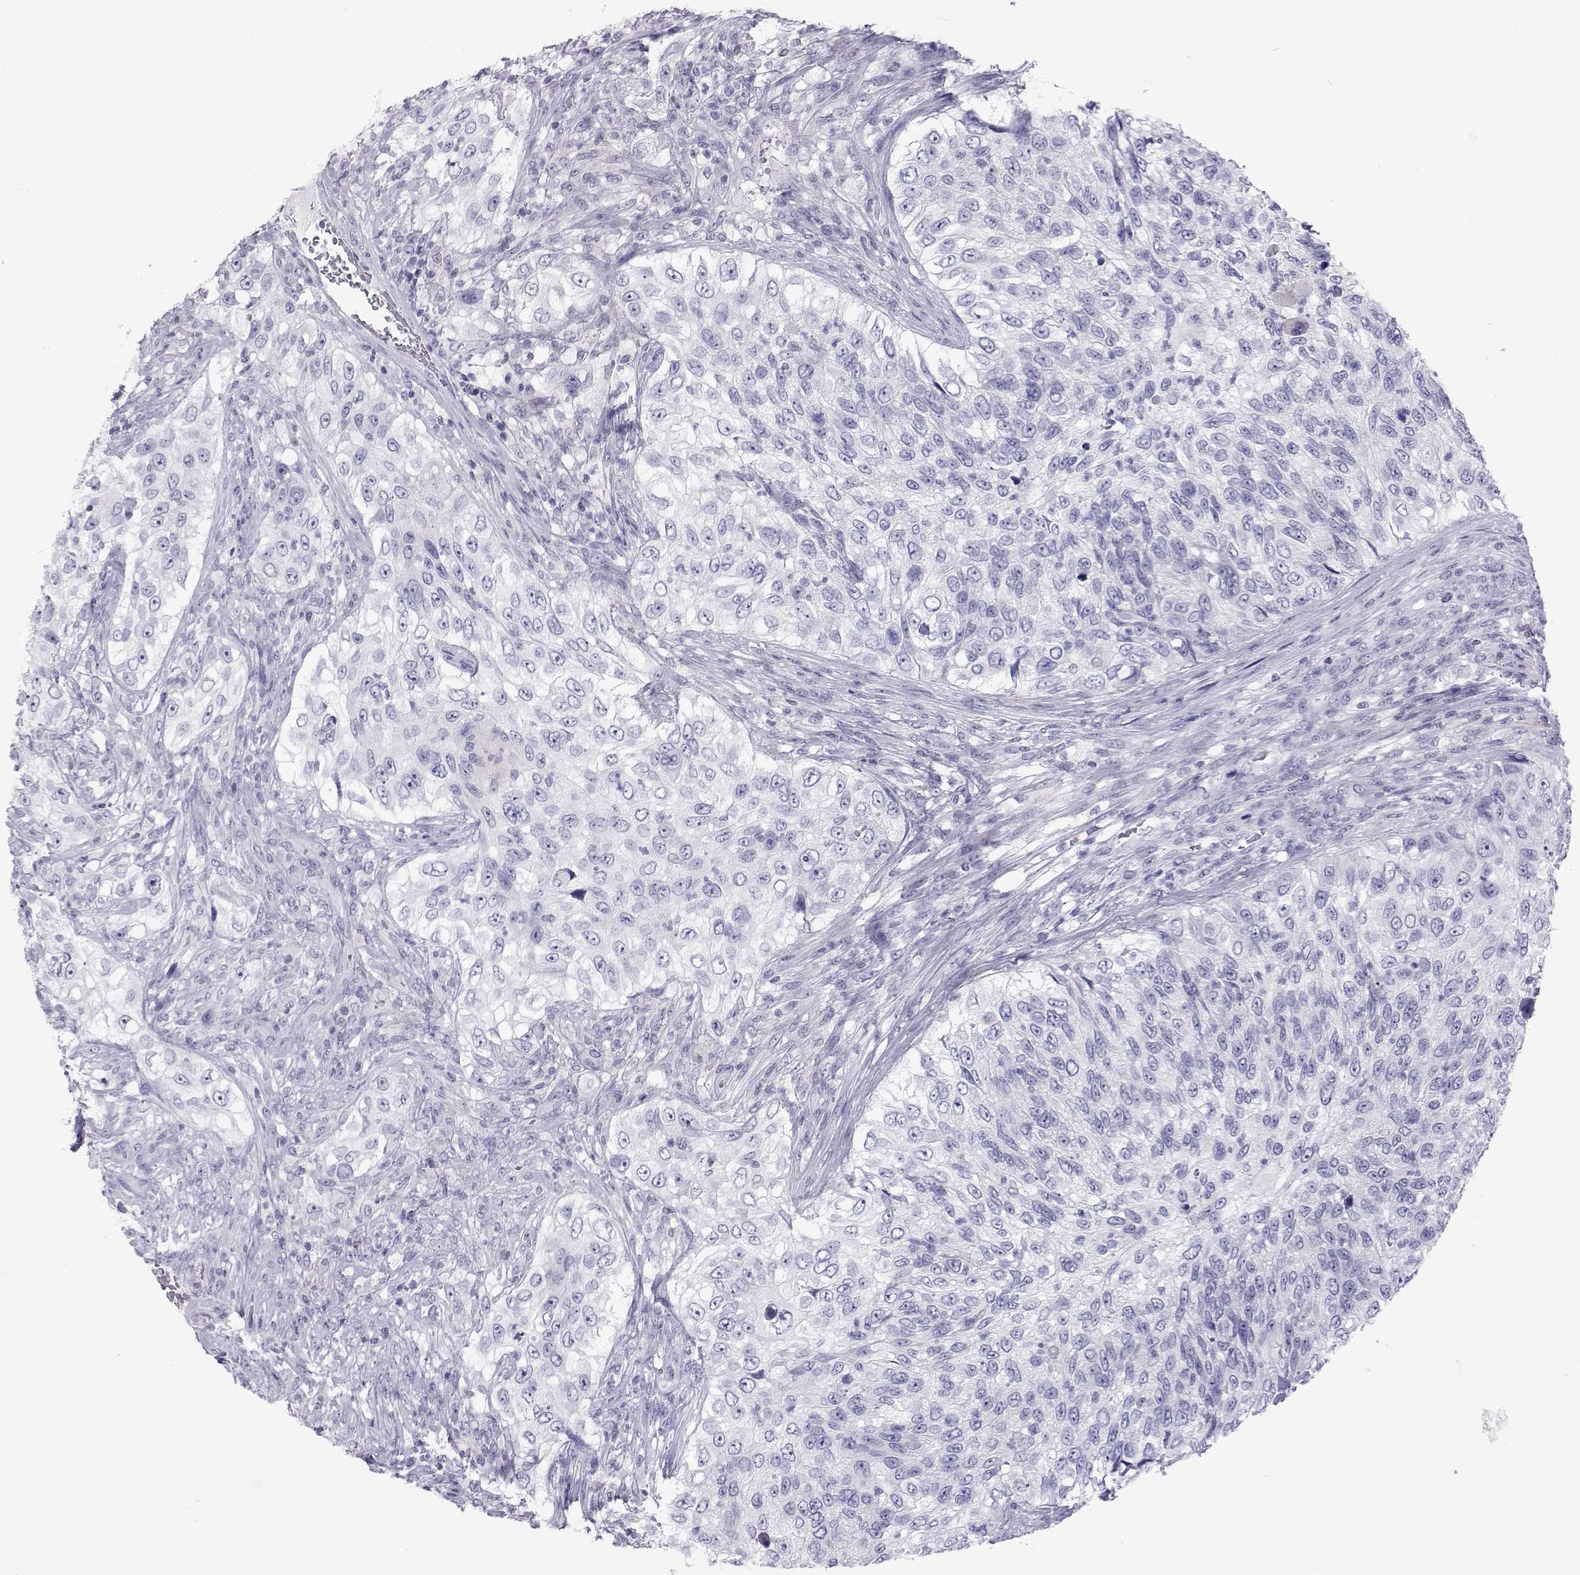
{"staining": {"intensity": "negative", "quantity": "none", "location": "none"}, "tissue": "urothelial cancer", "cell_type": "Tumor cells", "image_type": "cancer", "snomed": [{"axis": "morphology", "description": "Urothelial carcinoma, High grade"}, {"axis": "topography", "description": "Urinary bladder"}], "caption": "Micrograph shows no protein positivity in tumor cells of high-grade urothelial carcinoma tissue.", "gene": "GALM", "patient": {"sex": "female", "age": 60}}